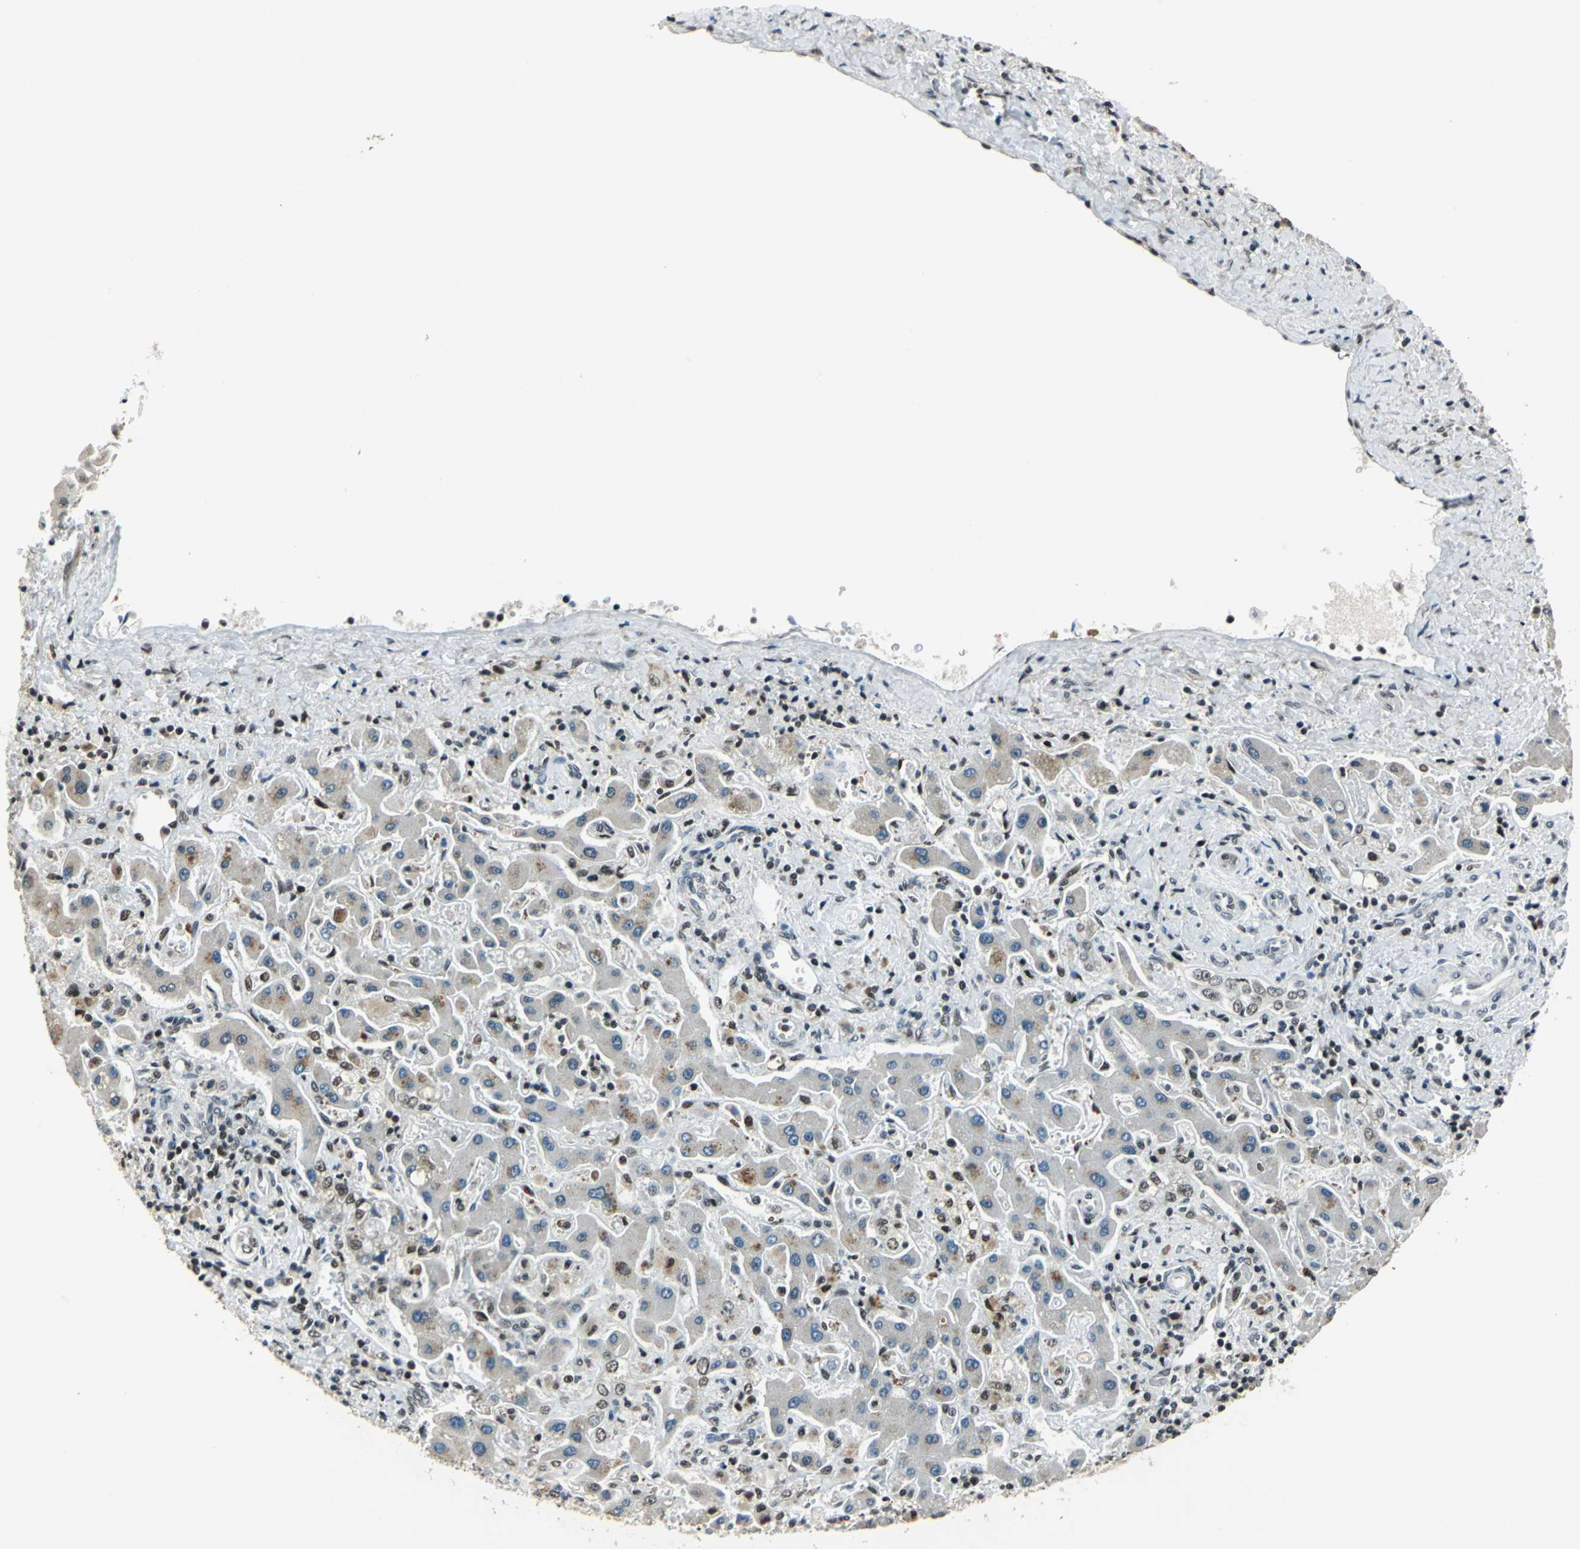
{"staining": {"intensity": "moderate", "quantity": "25%-75%", "location": "cytoplasmic/membranous"}, "tissue": "liver cancer", "cell_type": "Tumor cells", "image_type": "cancer", "snomed": [{"axis": "morphology", "description": "Cholangiocarcinoma"}, {"axis": "topography", "description": "Liver"}], "caption": "Liver cholangiocarcinoma tissue shows moderate cytoplasmic/membranous expression in approximately 25%-75% of tumor cells", "gene": "BCLAF1", "patient": {"sex": "male", "age": 50}}